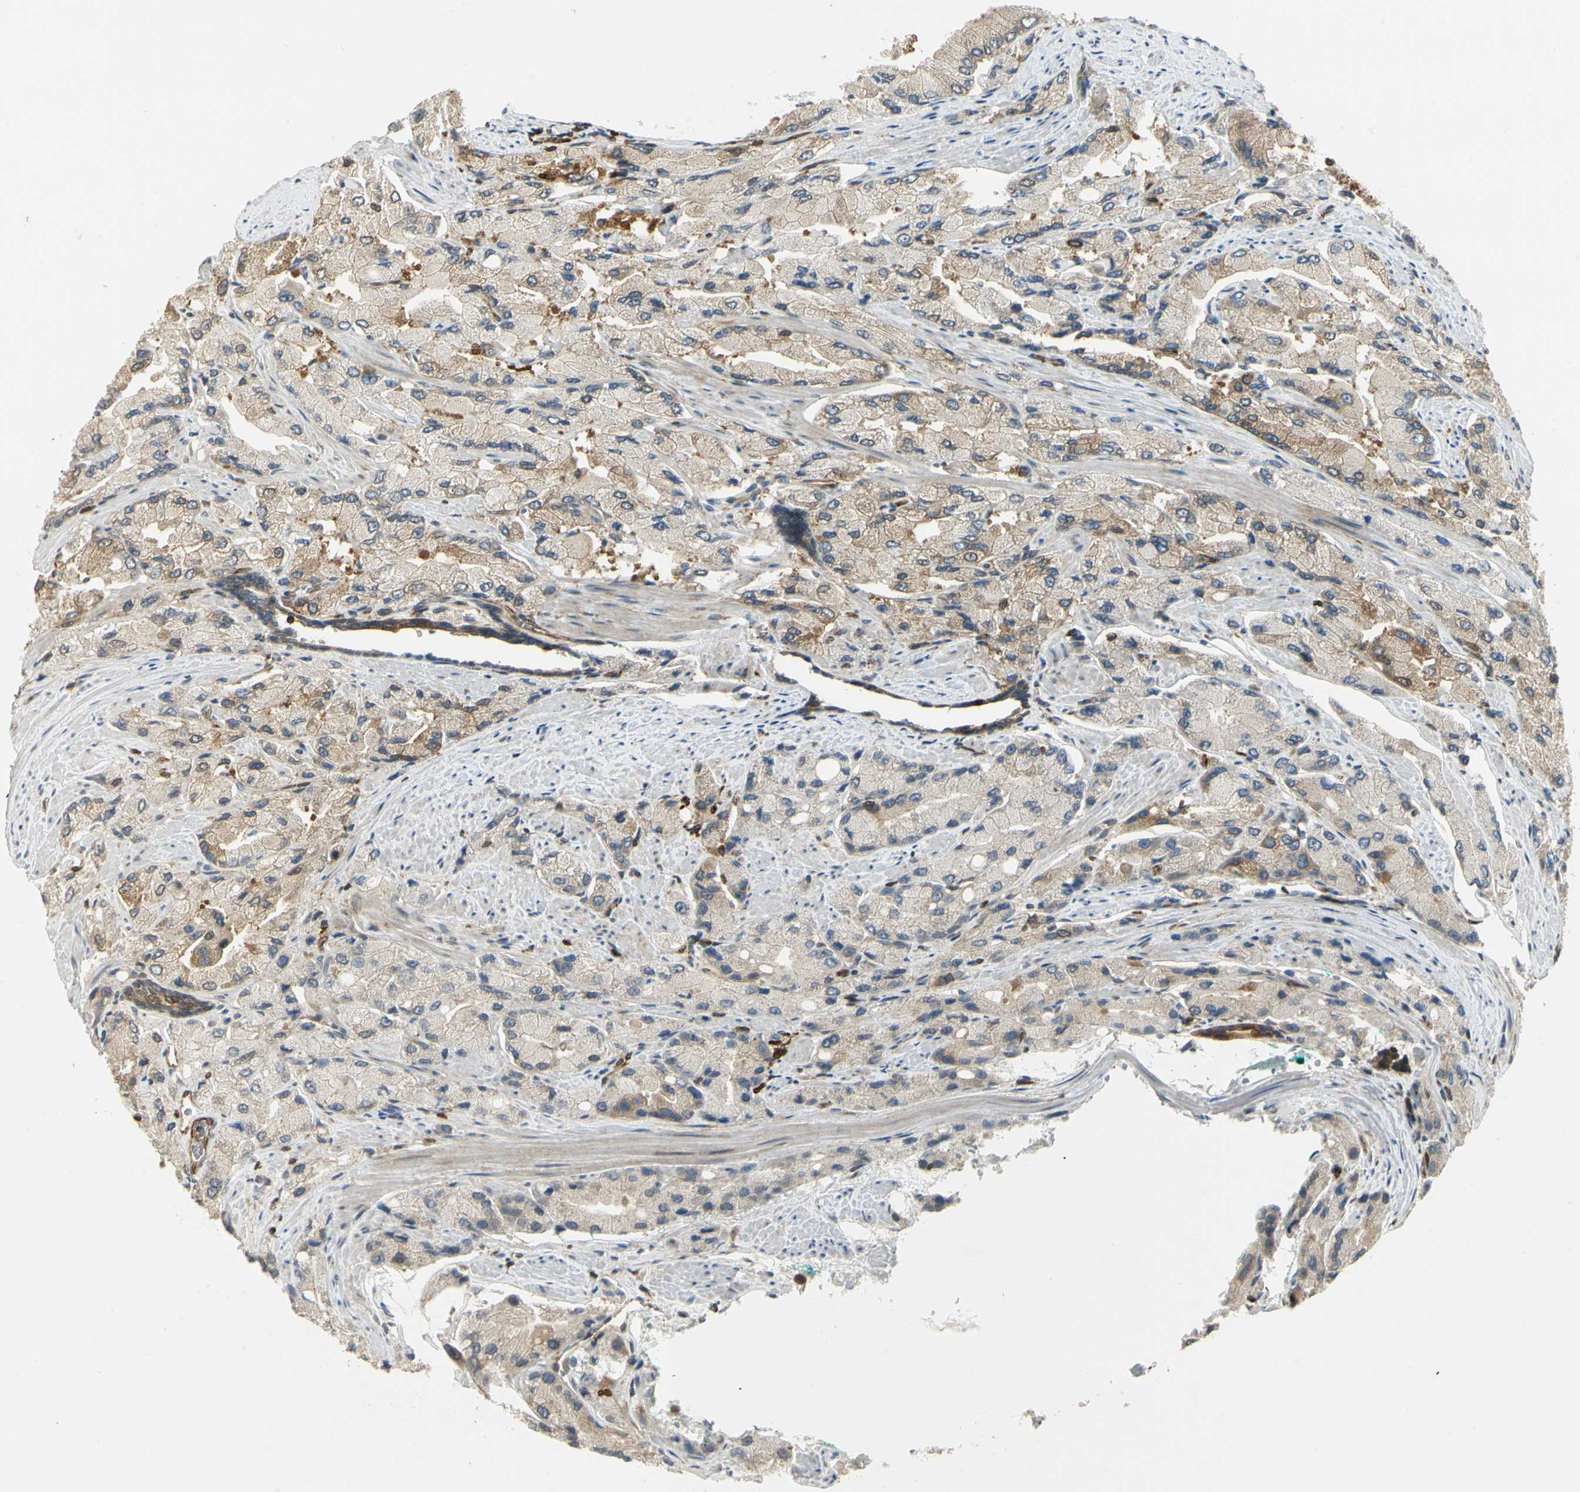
{"staining": {"intensity": "weak", "quantity": ">75%", "location": "cytoplasmic/membranous"}, "tissue": "prostate cancer", "cell_type": "Tumor cells", "image_type": "cancer", "snomed": [{"axis": "morphology", "description": "Adenocarcinoma, High grade"}, {"axis": "topography", "description": "Prostate"}], "caption": "High-grade adenocarcinoma (prostate) stained with IHC displays weak cytoplasmic/membranous positivity in approximately >75% of tumor cells. (DAB = brown stain, brightfield microscopy at high magnification).", "gene": "TAPBP", "patient": {"sex": "male", "age": 58}}